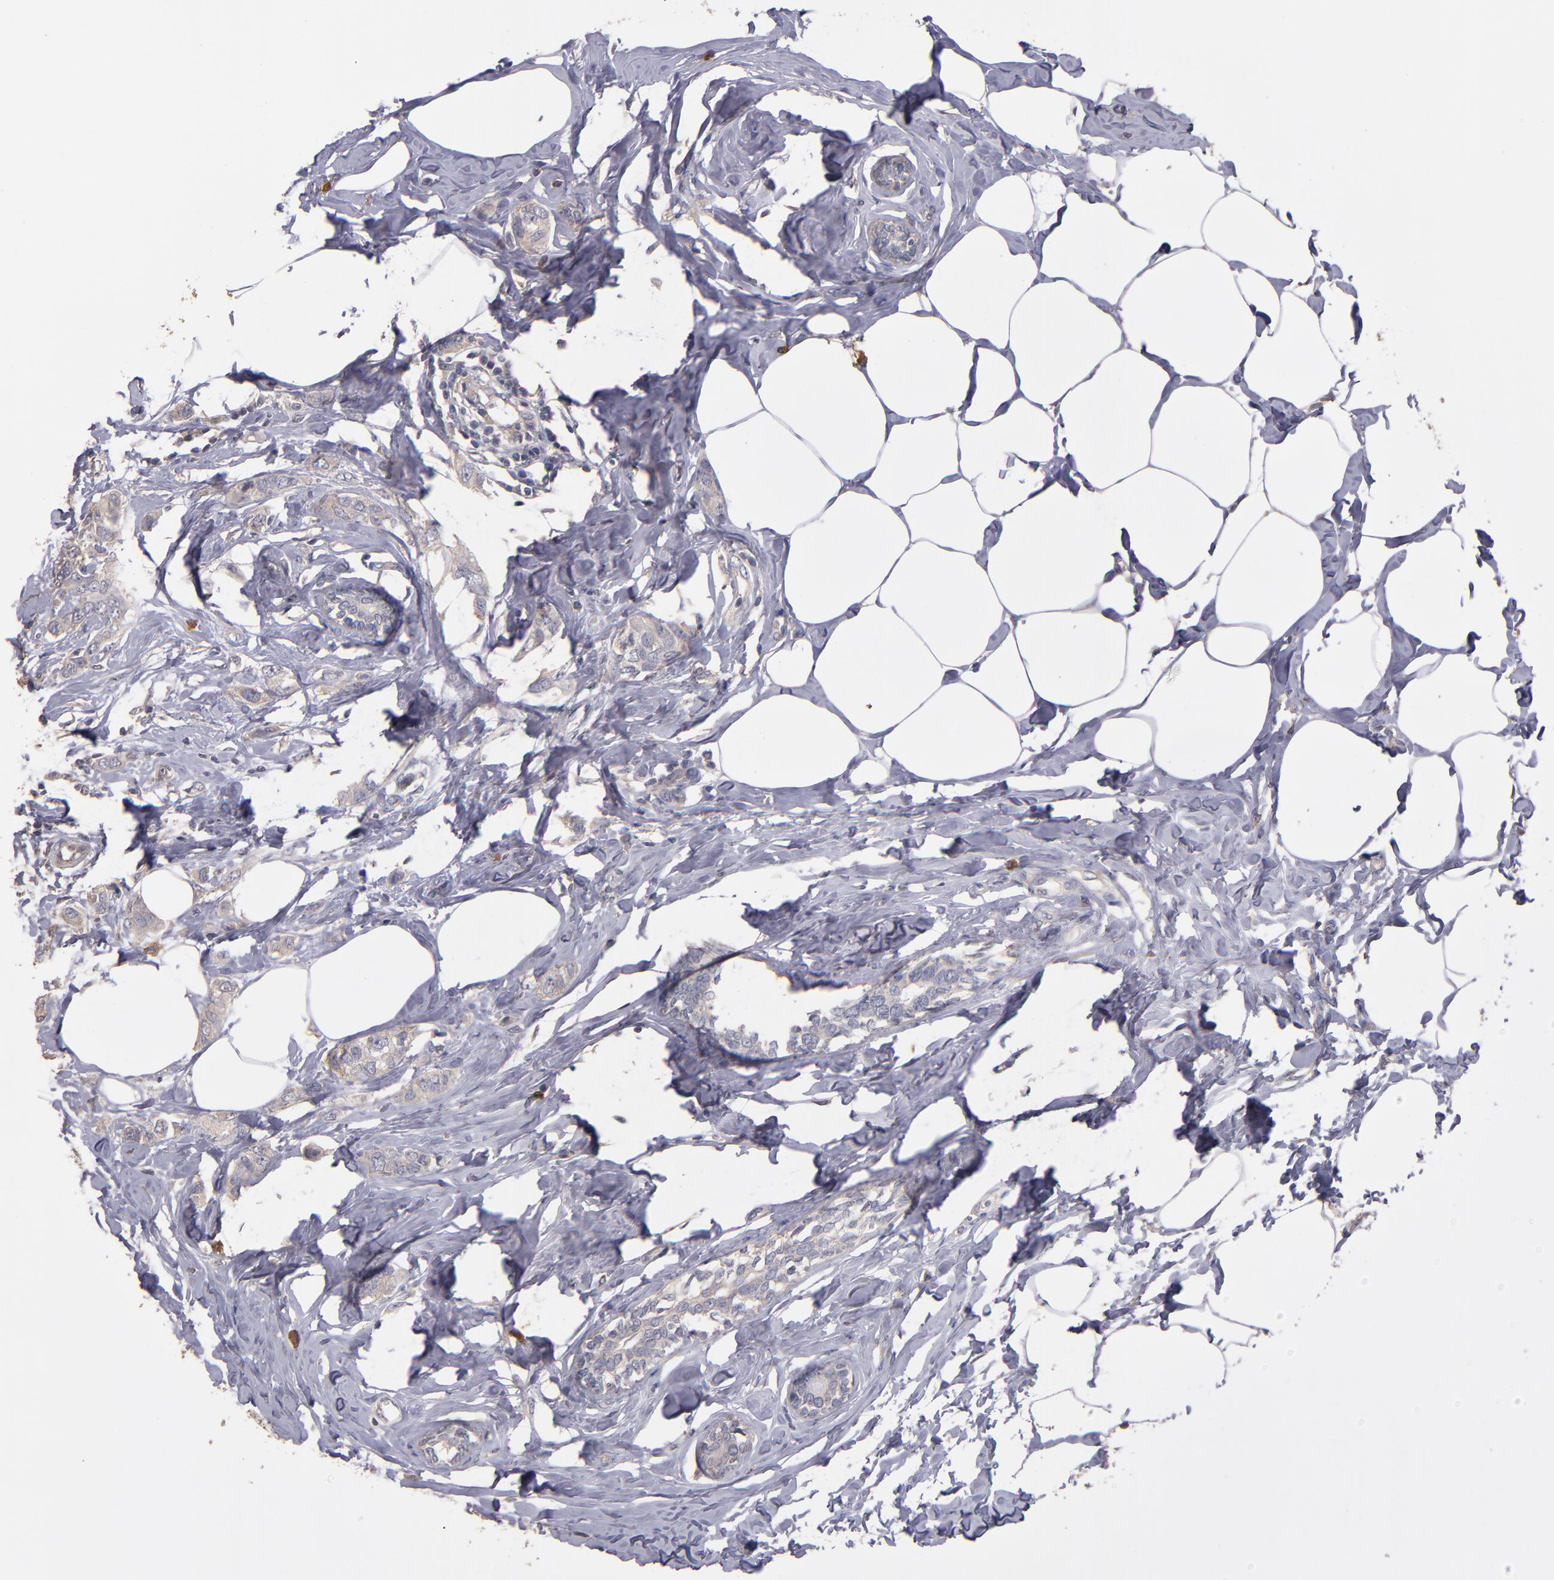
{"staining": {"intensity": "weak", "quantity": ">75%", "location": "cytoplasmic/membranous"}, "tissue": "breast cancer", "cell_type": "Tumor cells", "image_type": "cancer", "snomed": [{"axis": "morphology", "description": "Normal tissue, NOS"}, {"axis": "morphology", "description": "Duct carcinoma"}, {"axis": "topography", "description": "Breast"}], "caption": "The photomicrograph demonstrates a brown stain indicating the presence of a protein in the cytoplasmic/membranous of tumor cells in breast intraductal carcinoma.", "gene": "MAGEE1", "patient": {"sex": "female", "age": 50}}